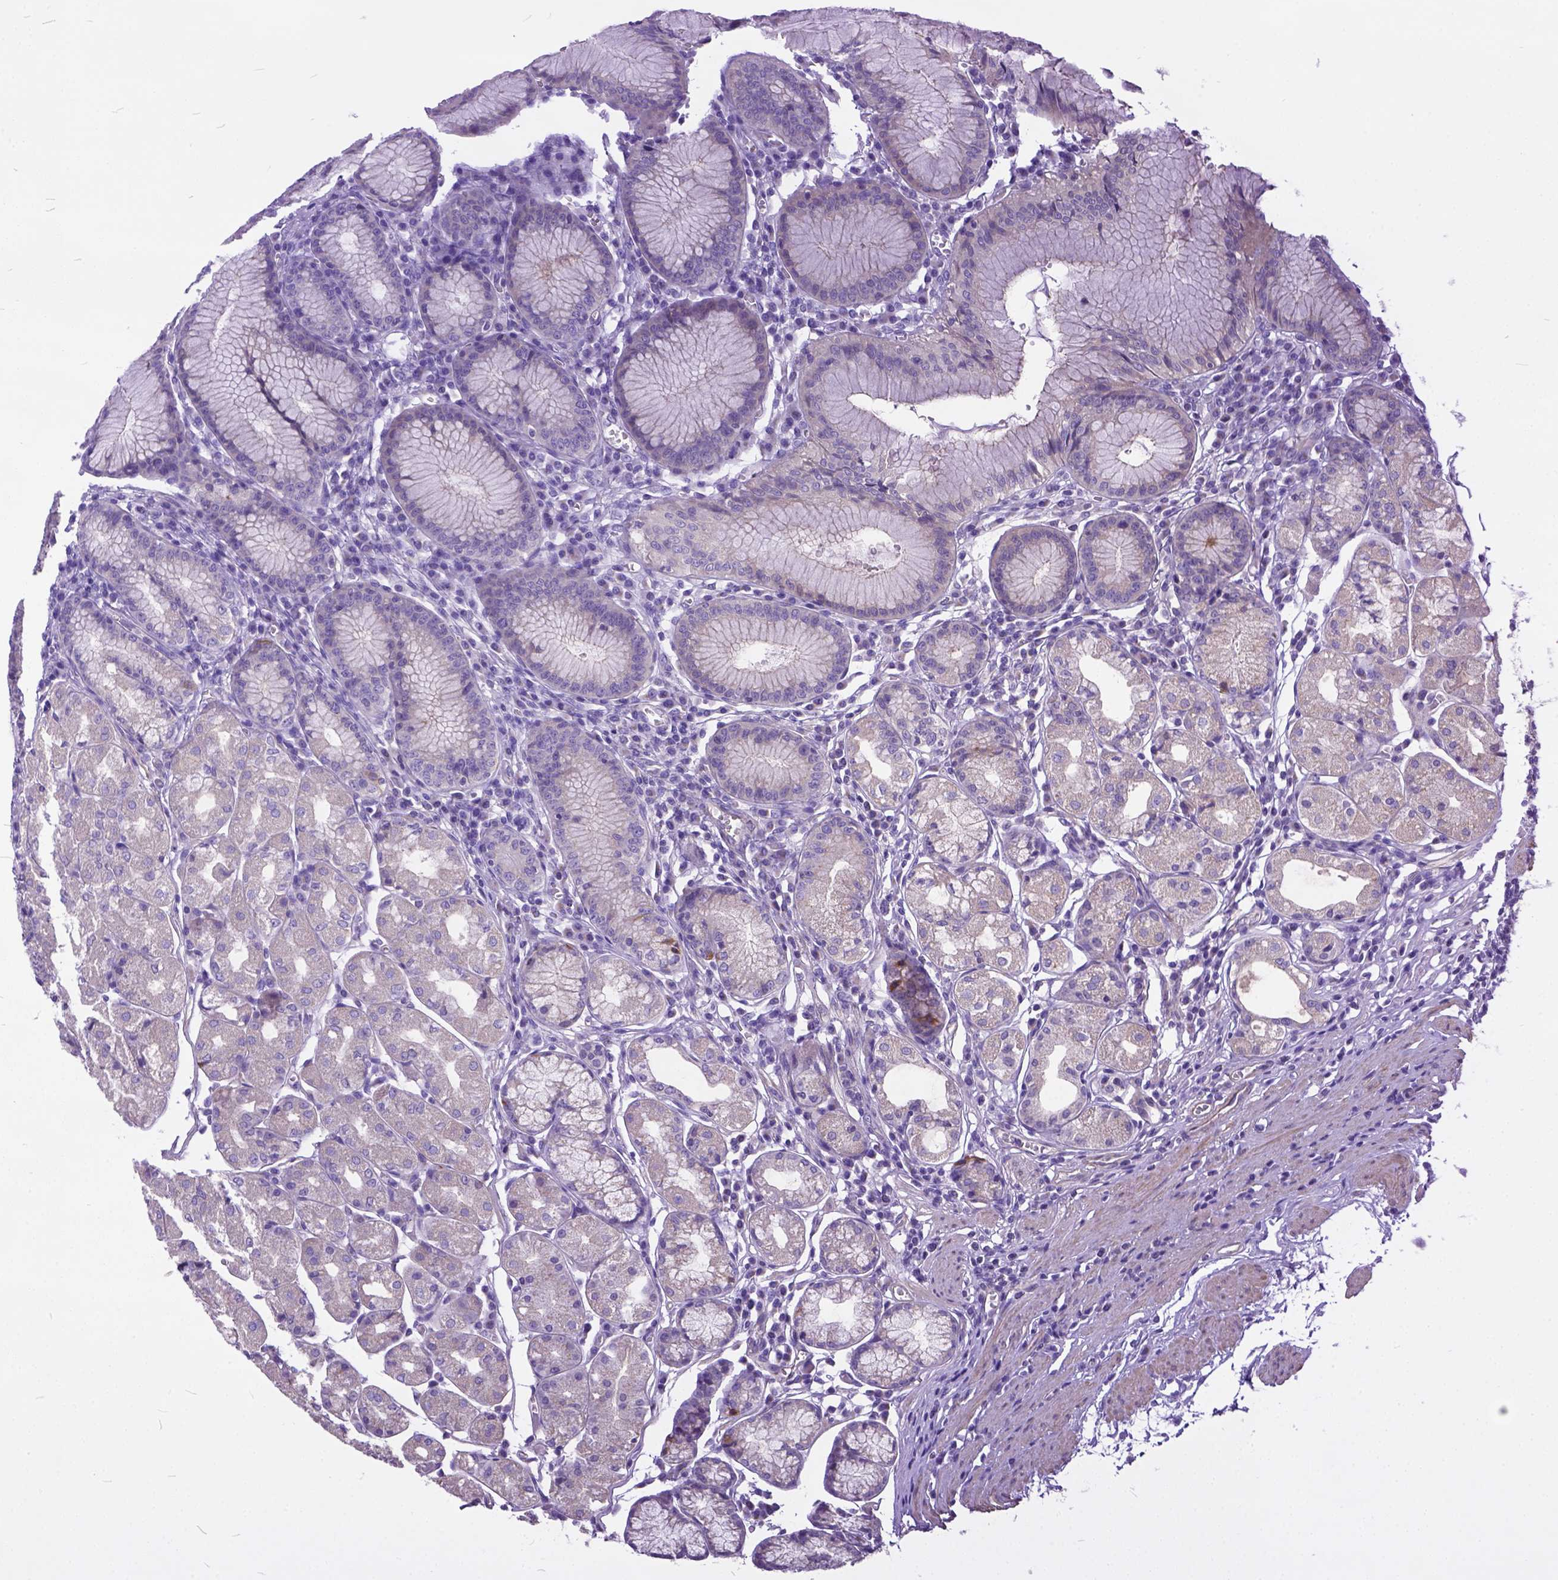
{"staining": {"intensity": "weak", "quantity": "25%-75%", "location": "cytoplasmic/membranous"}, "tissue": "stomach", "cell_type": "Glandular cells", "image_type": "normal", "snomed": [{"axis": "morphology", "description": "Normal tissue, NOS"}, {"axis": "topography", "description": "Stomach"}], "caption": "The micrograph exhibits staining of benign stomach, revealing weak cytoplasmic/membranous protein staining (brown color) within glandular cells.", "gene": "BANF2", "patient": {"sex": "male", "age": 55}}